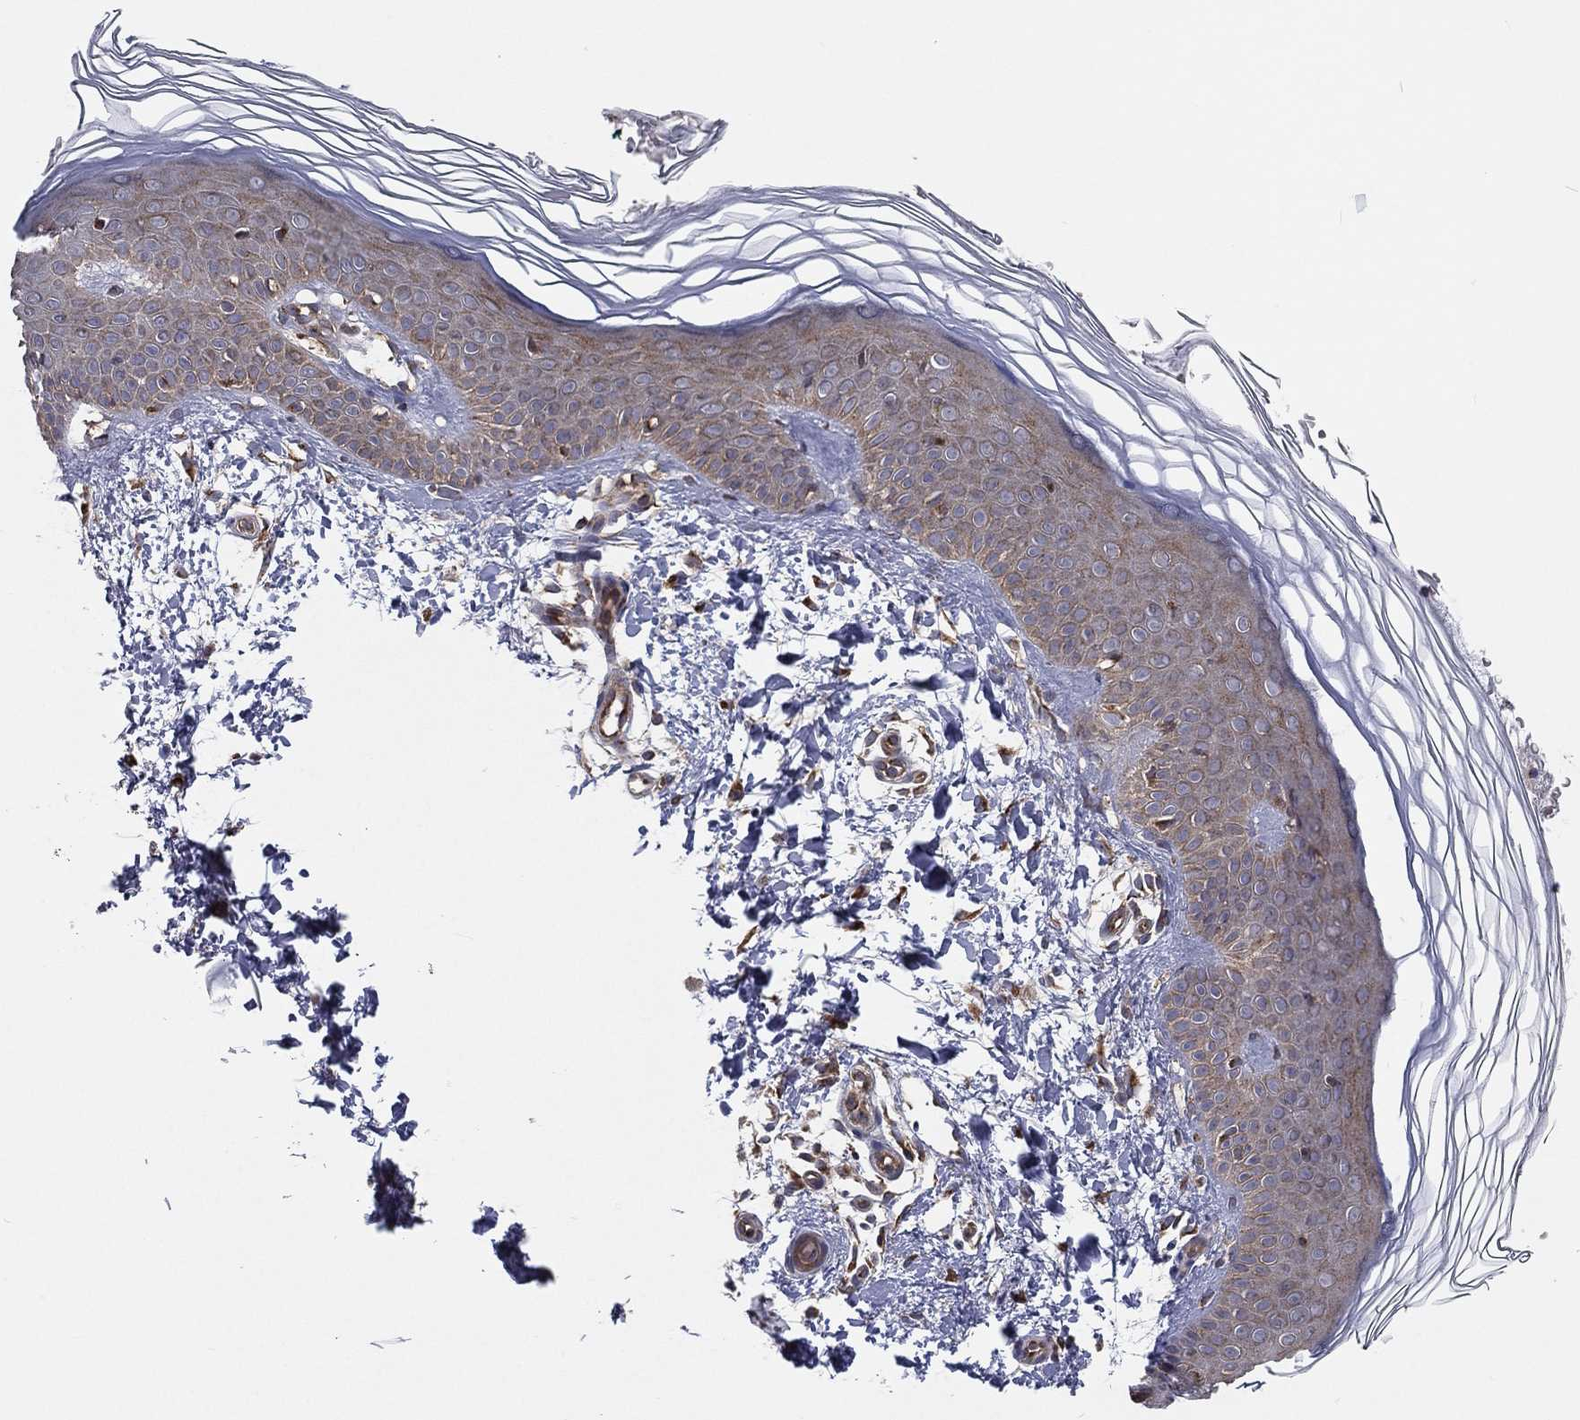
{"staining": {"intensity": "moderate", "quantity": "<25%", "location": "cytoplasmic/membranous"}, "tissue": "skin", "cell_type": "Fibroblasts", "image_type": "normal", "snomed": [{"axis": "morphology", "description": "Normal tissue, NOS"}, {"axis": "topography", "description": "Skin"}], "caption": "Immunohistochemistry (DAB) staining of benign skin displays moderate cytoplasmic/membranous protein positivity in about <25% of fibroblasts.", "gene": "EIF2B5", "patient": {"sex": "female", "age": 62}}